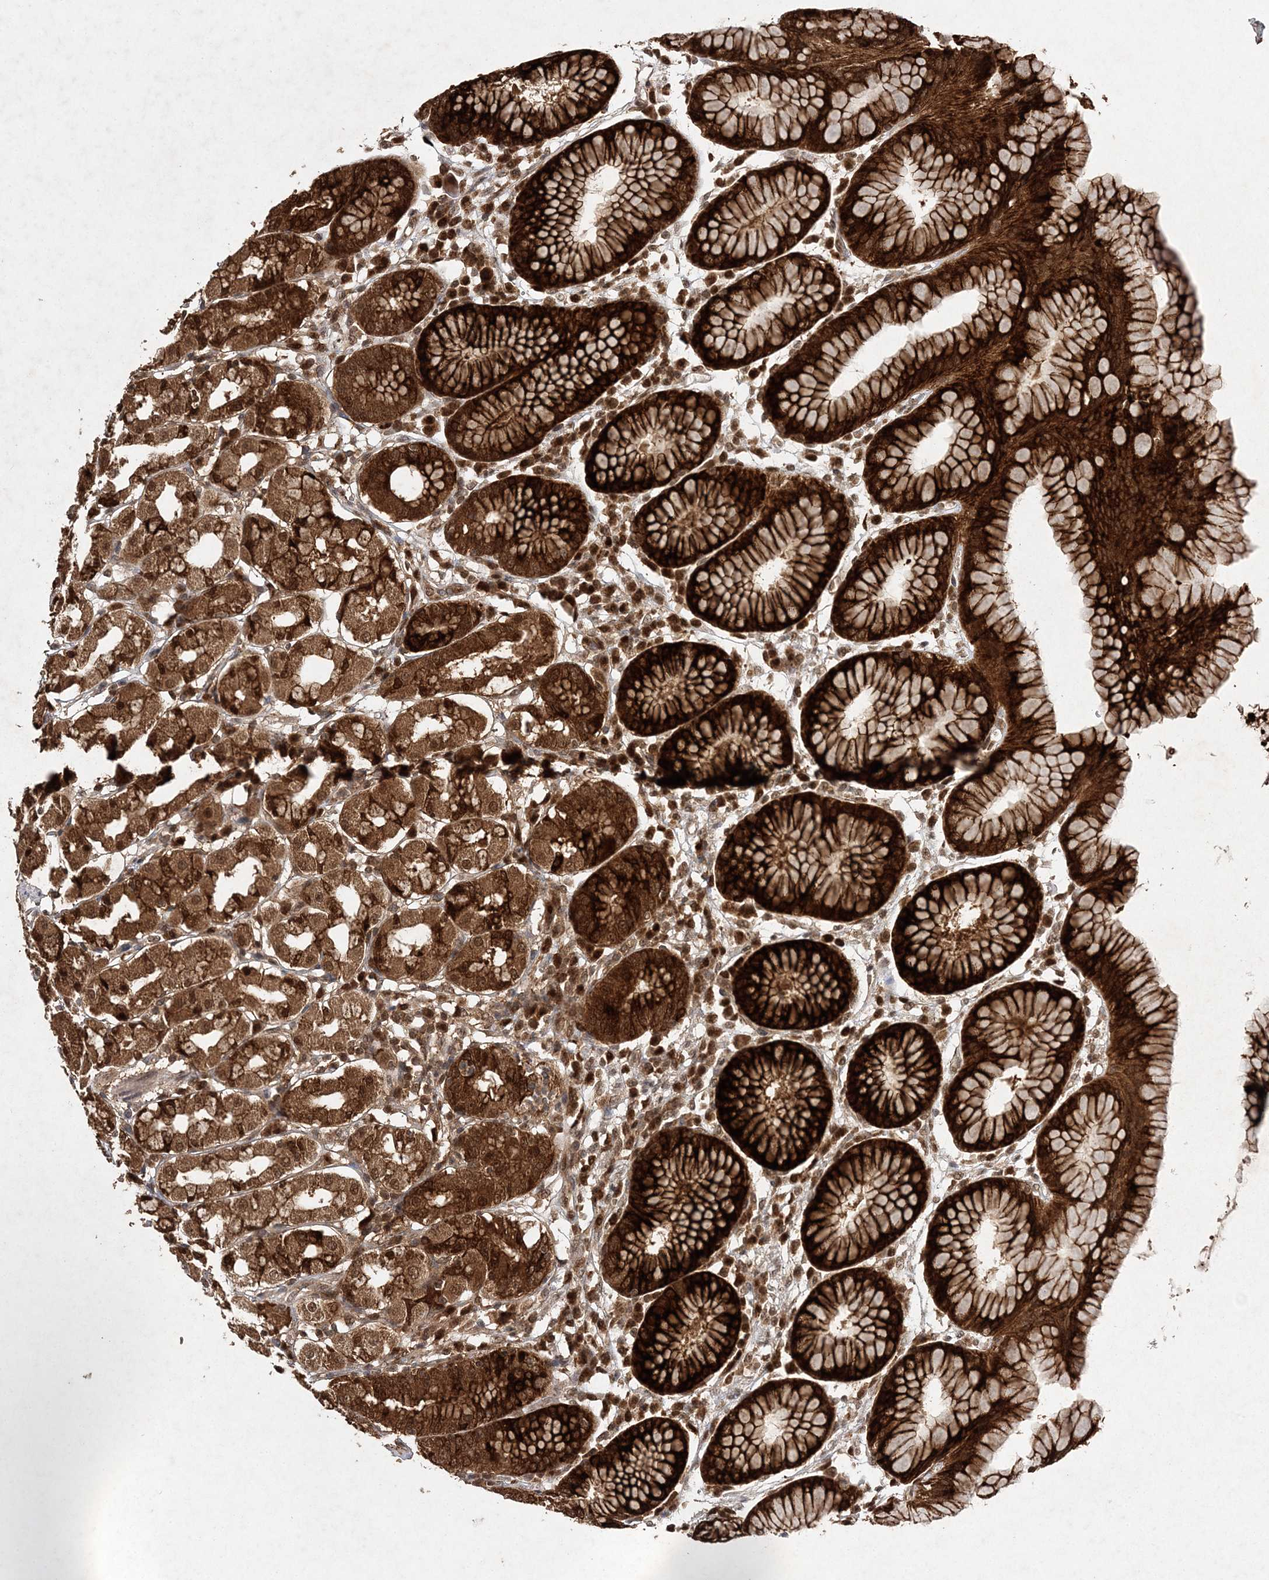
{"staining": {"intensity": "strong", "quantity": ">75%", "location": "cytoplasmic/membranous,nuclear"}, "tissue": "stomach", "cell_type": "Glandular cells", "image_type": "normal", "snomed": [{"axis": "morphology", "description": "Normal tissue, NOS"}, {"axis": "topography", "description": "Stomach"}, {"axis": "topography", "description": "Stomach, lower"}], "caption": "A high-resolution micrograph shows immunohistochemistry staining of benign stomach, which demonstrates strong cytoplasmic/membranous,nuclear staining in approximately >75% of glandular cells.", "gene": "NIF3L1", "patient": {"sex": "female", "age": 56}}